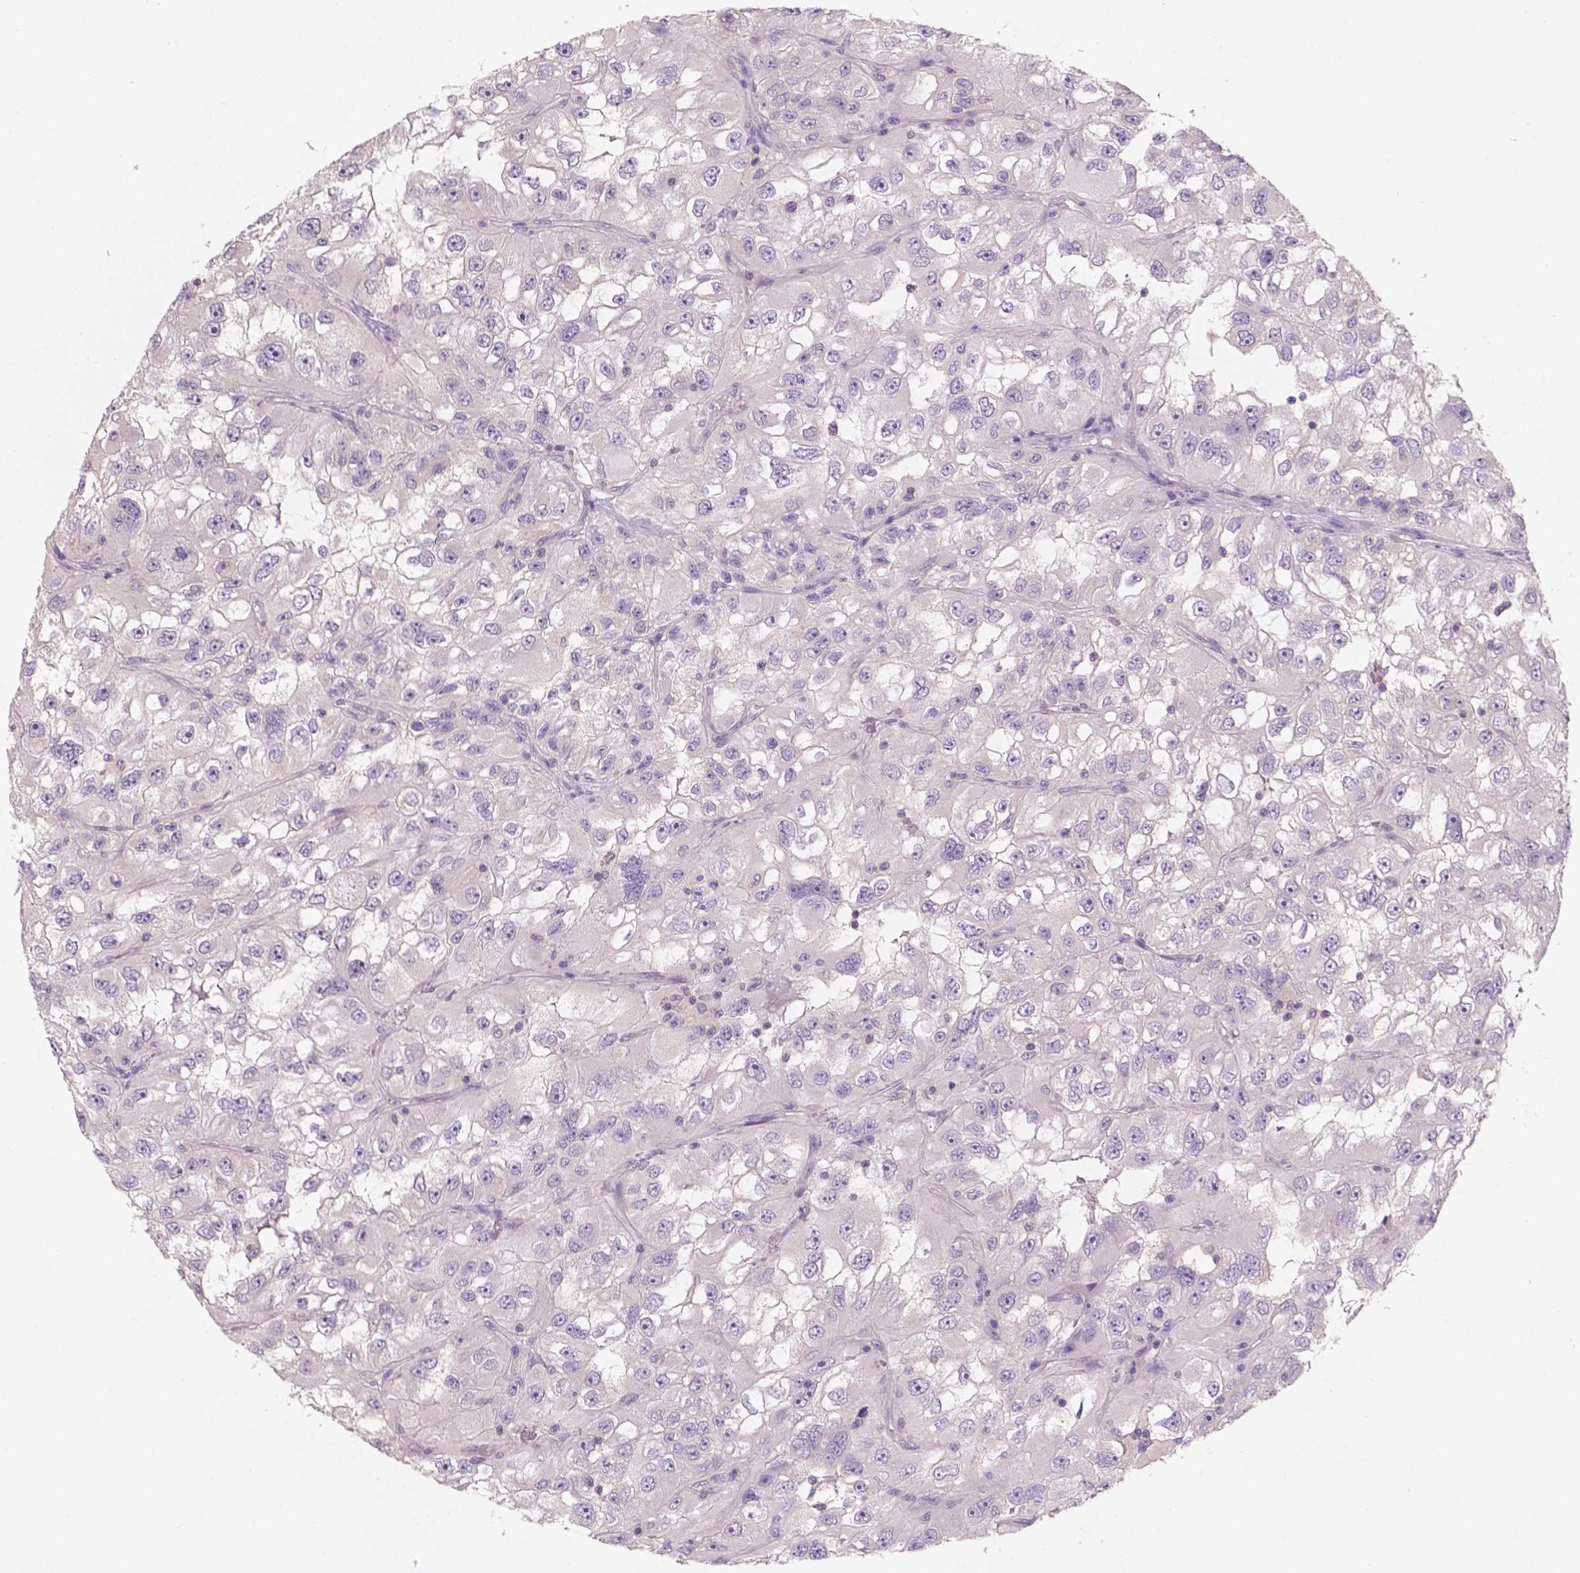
{"staining": {"intensity": "negative", "quantity": "none", "location": "none"}, "tissue": "renal cancer", "cell_type": "Tumor cells", "image_type": "cancer", "snomed": [{"axis": "morphology", "description": "Adenocarcinoma, NOS"}, {"axis": "topography", "description": "Kidney"}], "caption": "Tumor cells show no significant protein expression in renal adenocarcinoma.", "gene": "SBSN", "patient": {"sex": "male", "age": 64}}